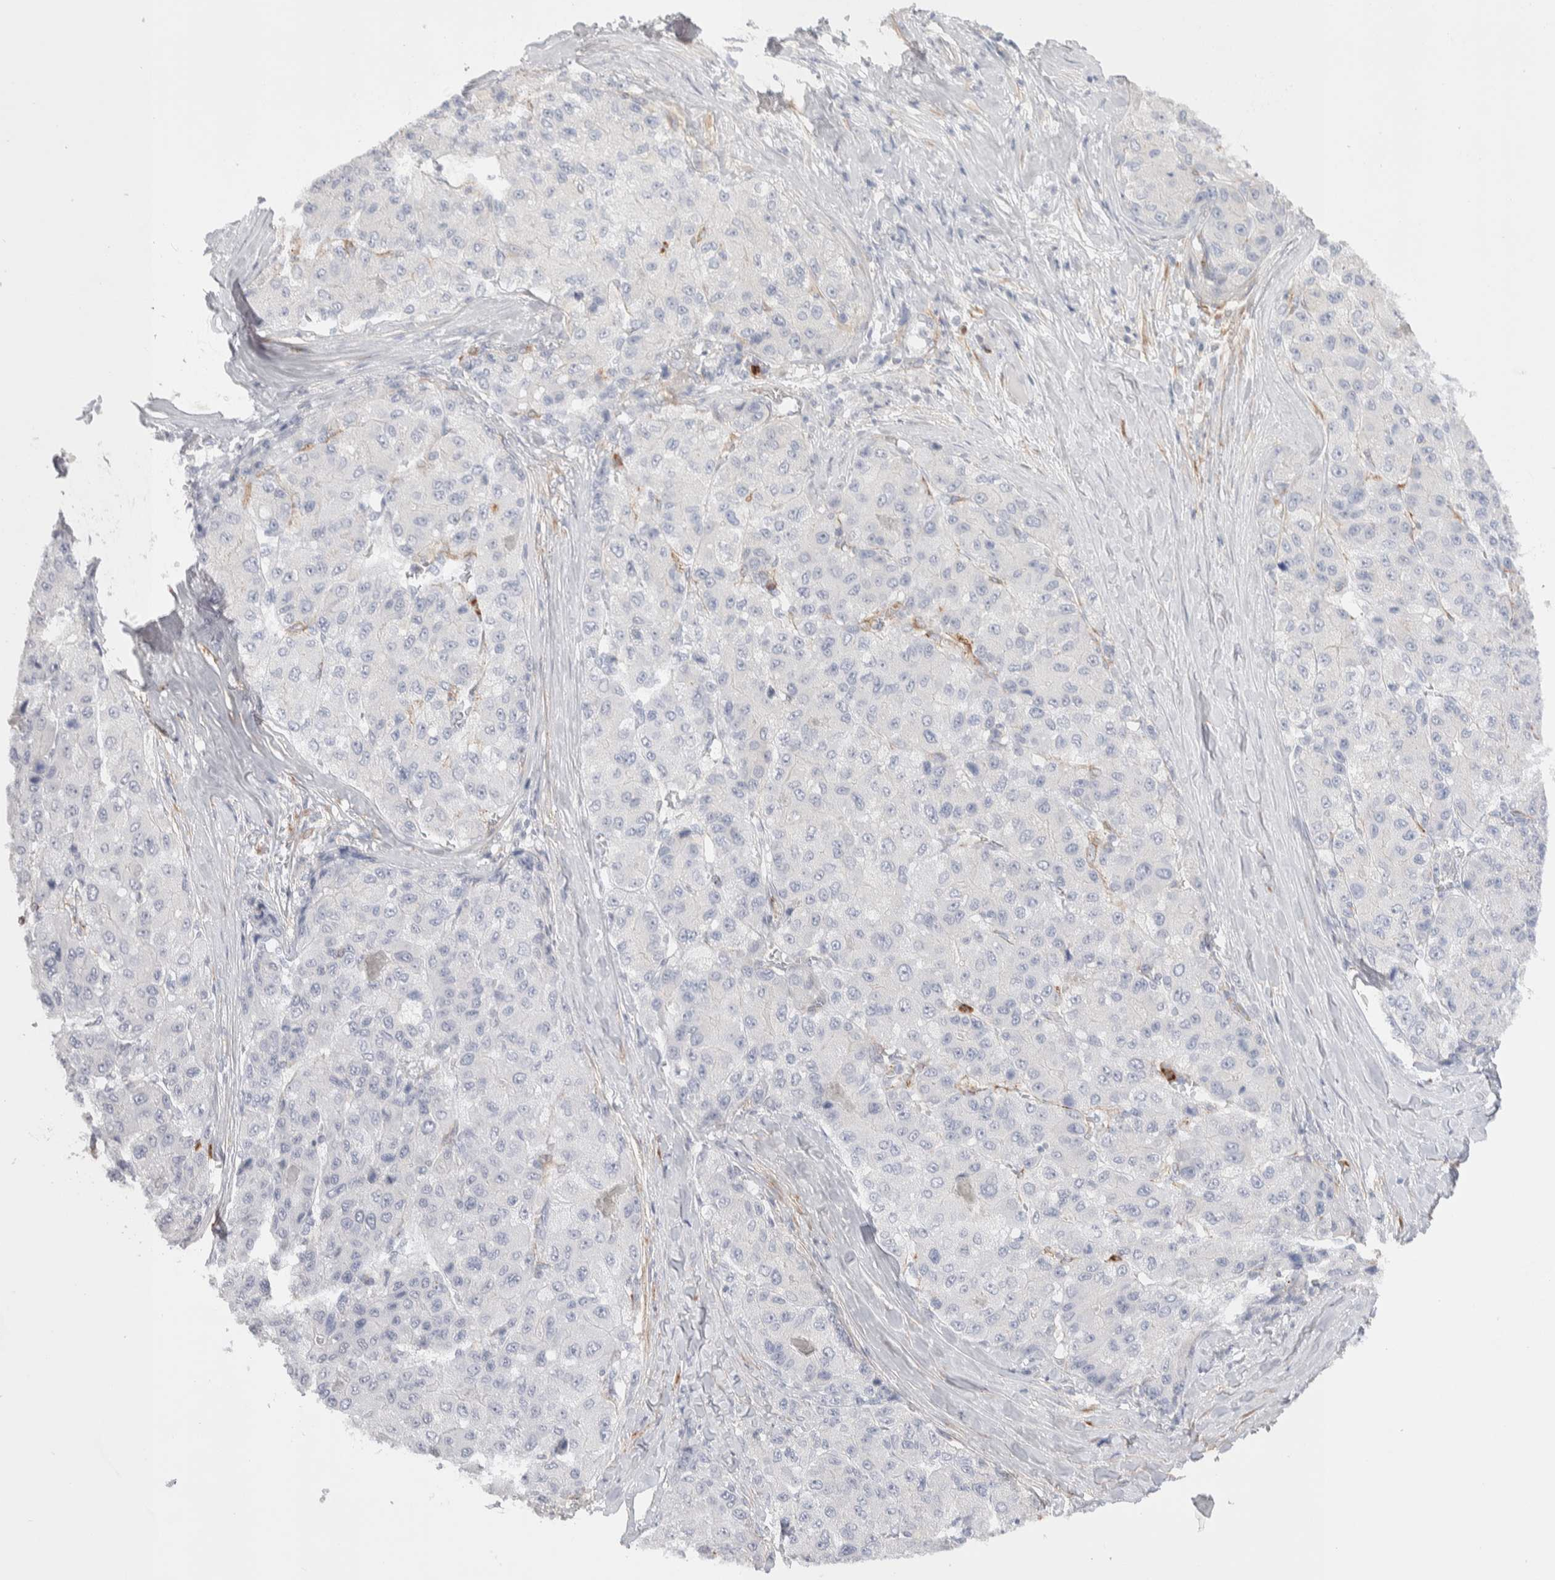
{"staining": {"intensity": "negative", "quantity": "none", "location": "none"}, "tissue": "liver cancer", "cell_type": "Tumor cells", "image_type": "cancer", "snomed": [{"axis": "morphology", "description": "Carcinoma, Hepatocellular, NOS"}, {"axis": "topography", "description": "Liver"}], "caption": "Immunohistochemistry photomicrograph of neoplastic tissue: liver hepatocellular carcinoma stained with DAB shows no significant protein positivity in tumor cells.", "gene": "SEPTIN4", "patient": {"sex": "male", "age": 80}}